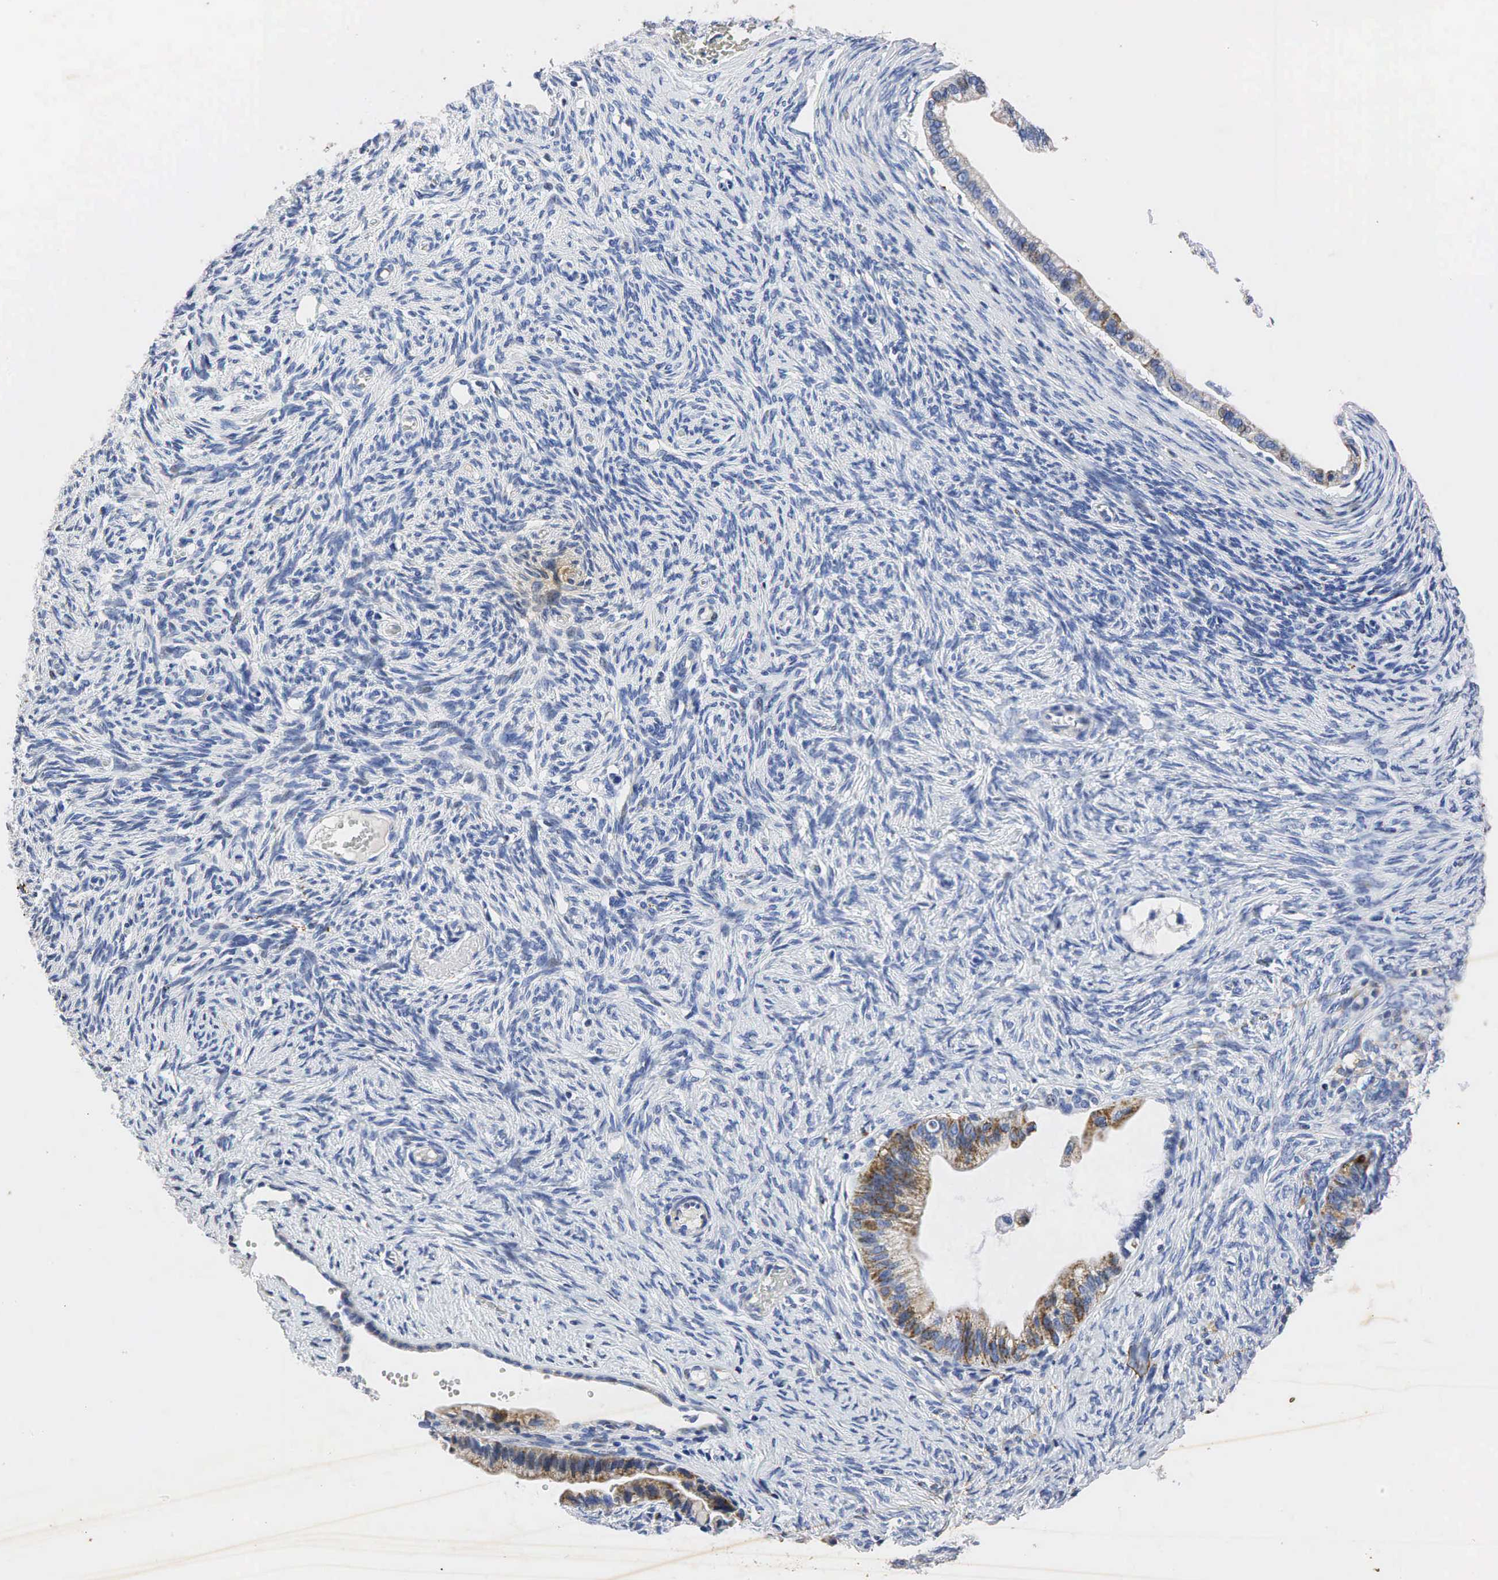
{"staining": {"intensity": "moderate", "quantity": "25%-75%", "location": "cytoplasmic/membranous"}, "tissue": "ovarian cancer", "cell_type": "Tumor cells", "image_type": "cancer", "snomed": [{"axis": "morphology", "description": "Cystadenocarcinoma, mucinous, NOS"}, {"axis": "topography", "description": "Ovary"}], "caption": "This histopathology image displays IHC staining of human ovarian mucinous cystadenocarcinoma, with medium moderate cytoplasmic/membranous expression in approximately 25%-75% of tumor cells.", "gene": "SYP", "patient": {"sex": "female", "age": 57}}